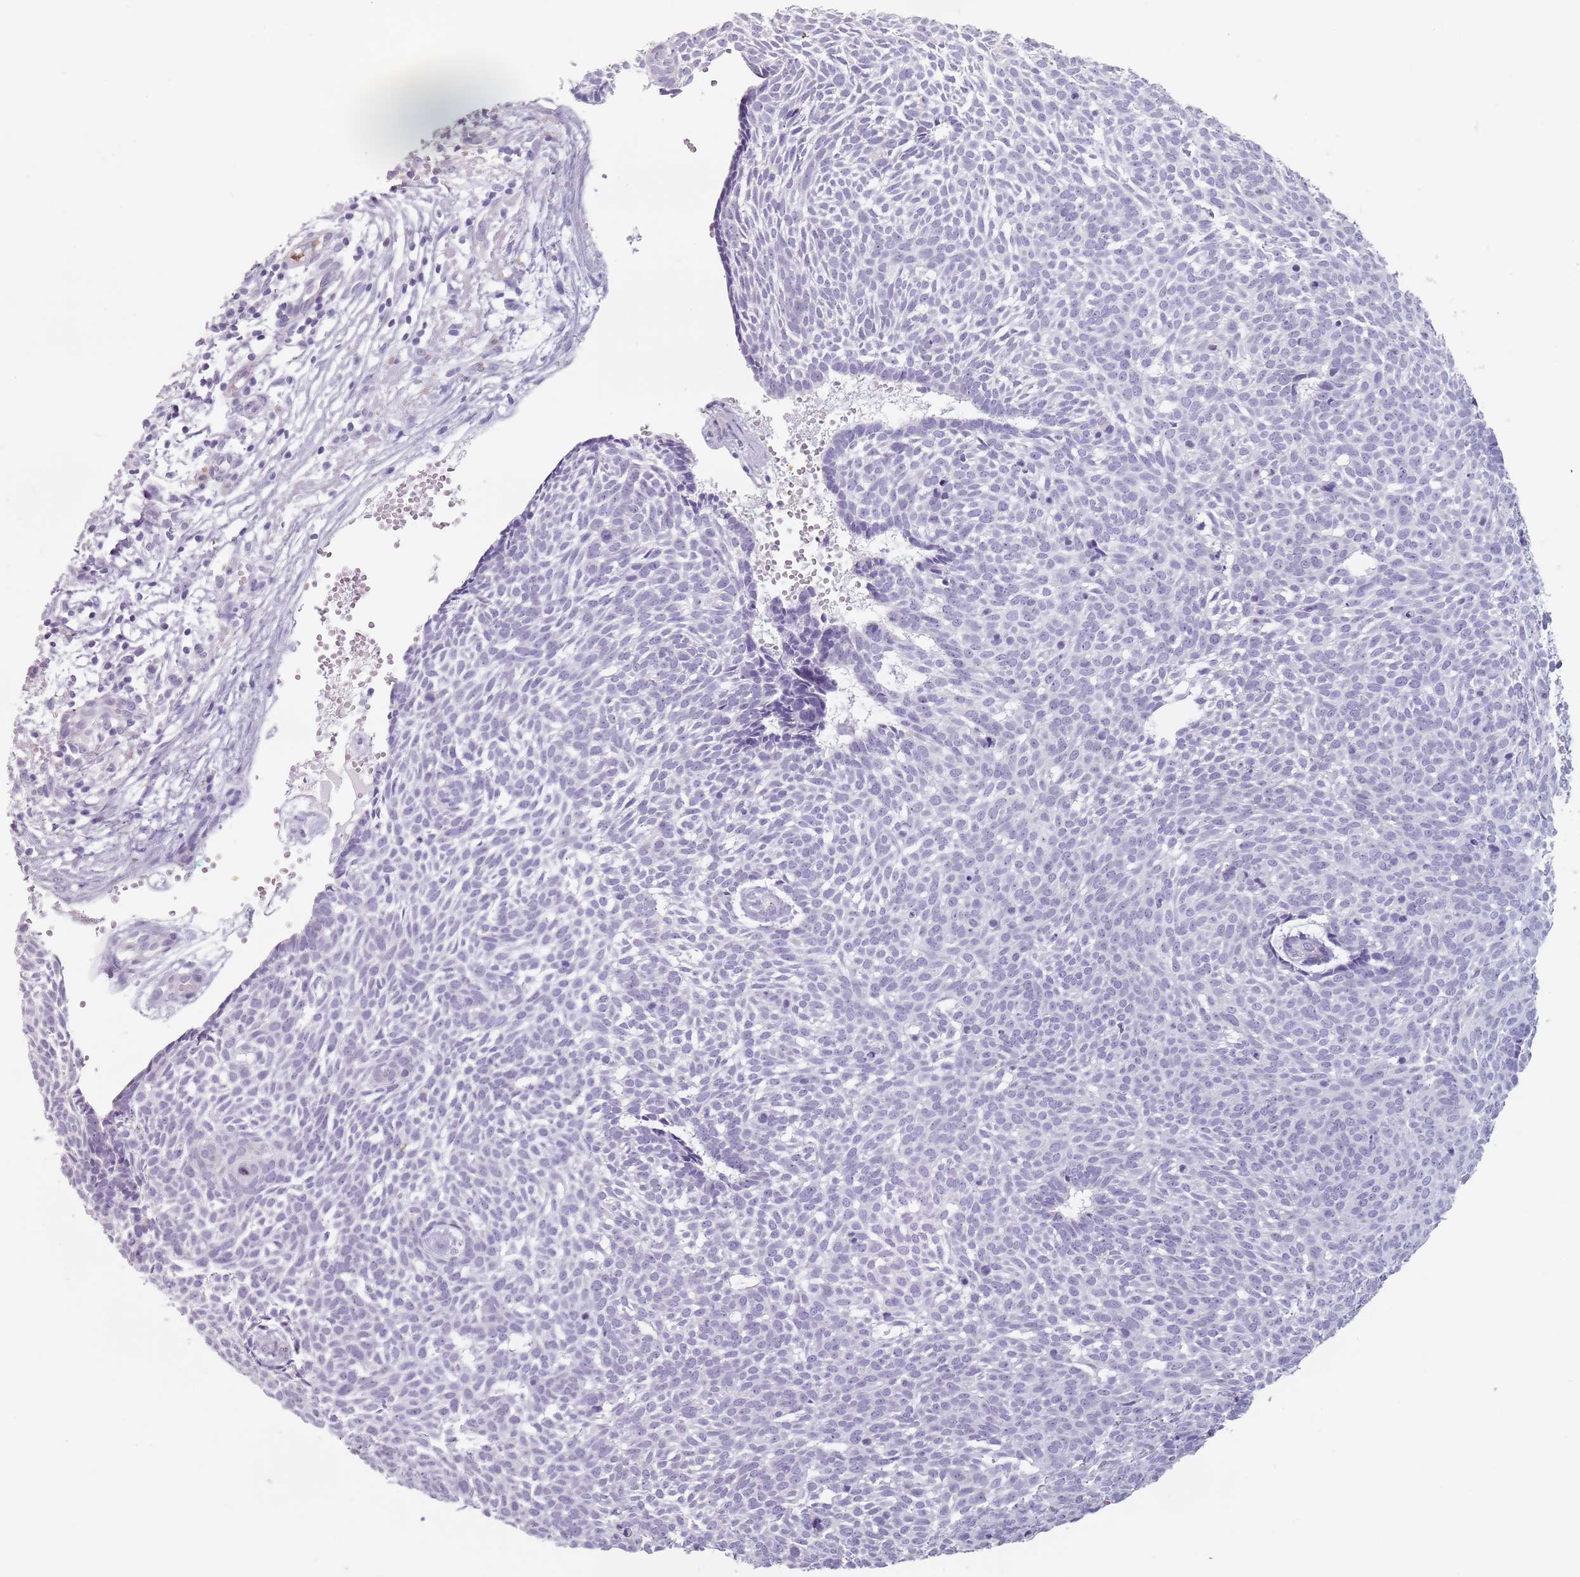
{"staining": {"intensity": "negative", "quantity": "none", "location": "none"}, "tissue": "skin cancer", "cell_type": "Tumor cells", "image_type": "cancer", "snomed": [{"axis": "morphology", "description": "Basal cell carcinoma"}, {"axis": "topography", "description": "Skin"}], "caption": "Skin cancer was stained to show a protein in brown. There is no significant positivity in tumor cells.", "gene": "ZNF584", "patient": {"sex": "male", "age": 61}}